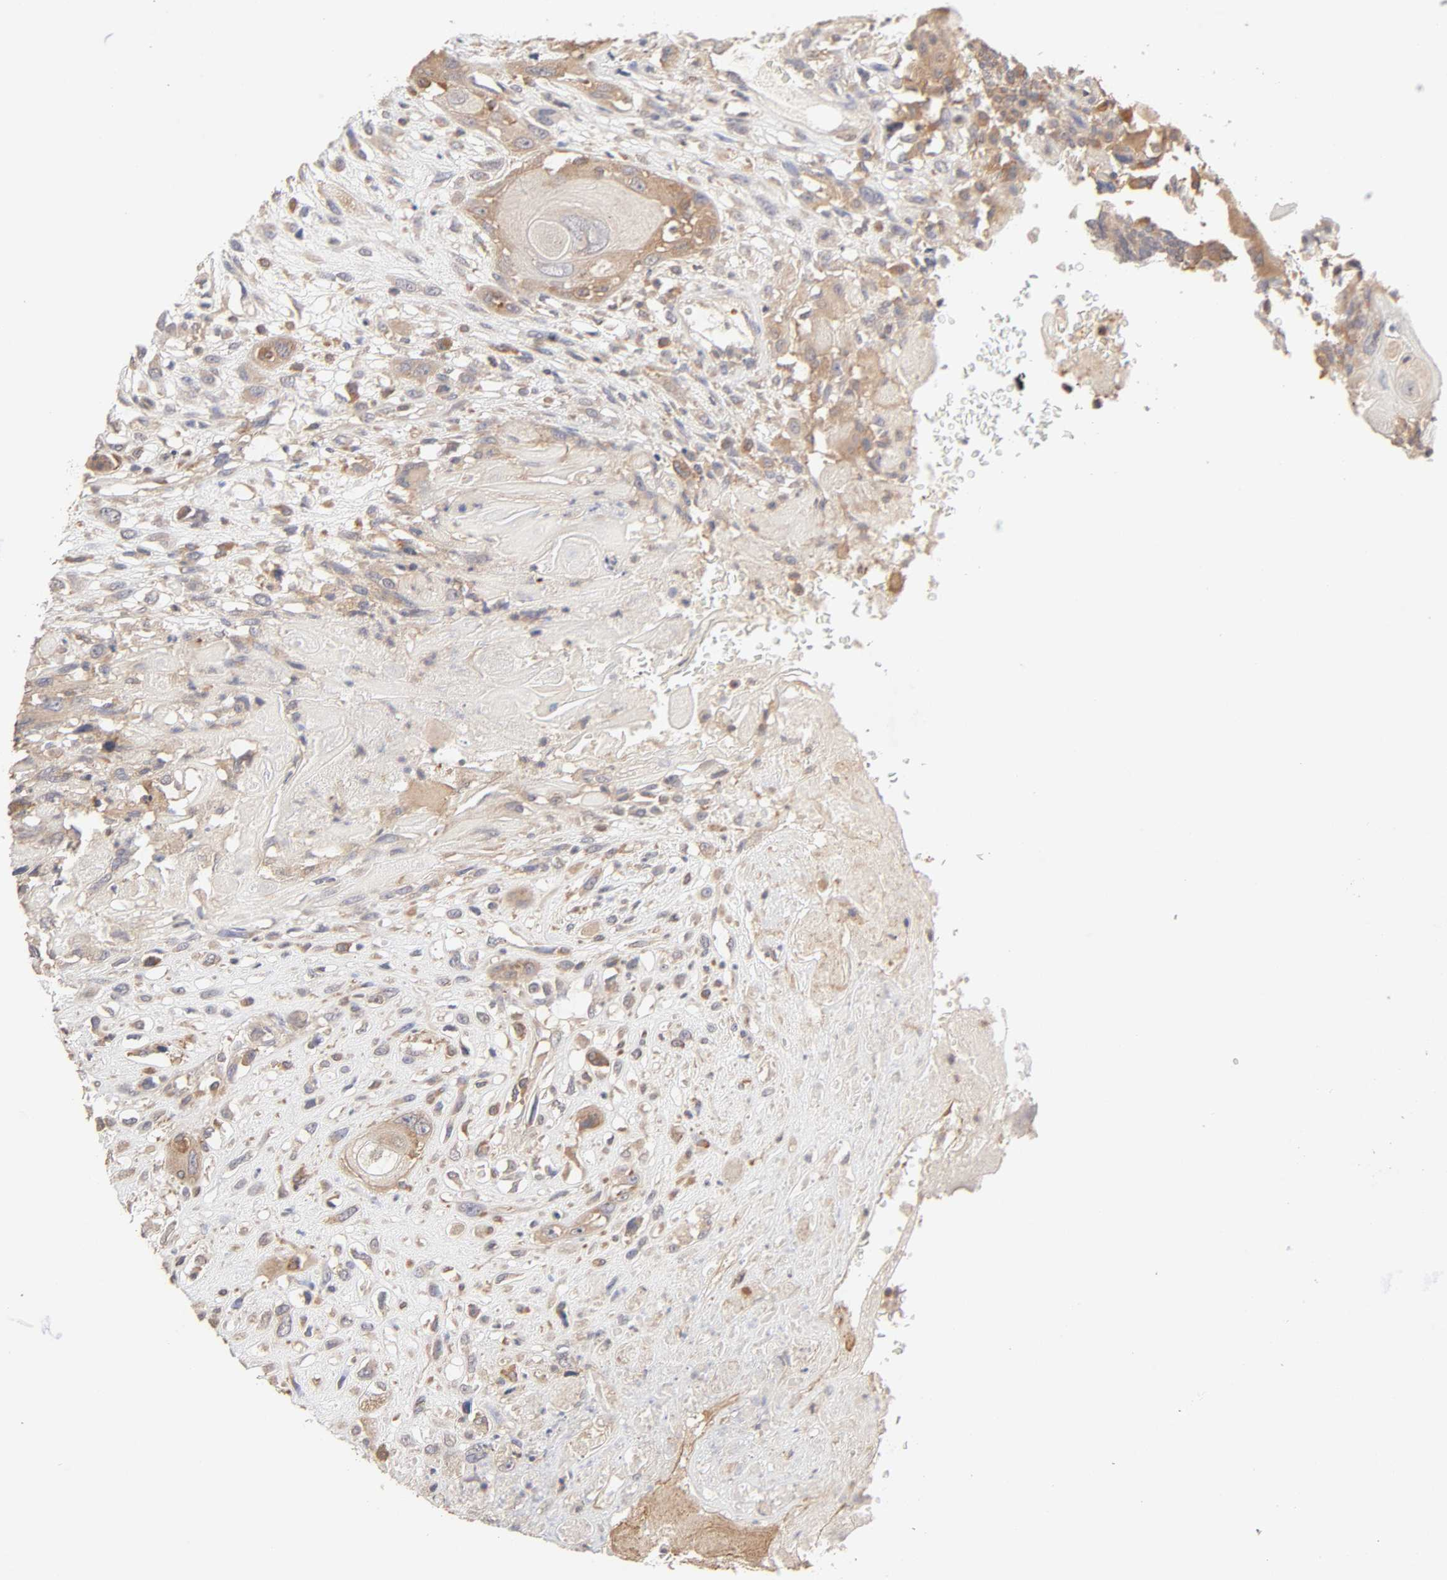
{"staining": {"intensity": "moderate", "quantity": "25%-75%", "location": "cytoplasmic/membranous"}, "tissue": "head and neck cancer", "cell_type": "Tumor cells", "image_type": "cancer", "snomed": [{"axis": "morphology", "description": "Necrosis, NOS"}, {"axis": "morphology", "description": "Neoplasm, malignant, NOS"}, {"axis": "topography", "description": "Salivary gland"}, {"axis": "topography", "description": "Head-Neck"}], "caption": "Immunohistochemistry photomicrograph of neoplastic tissue: human head and neck cancer stained using IHC displays medium levels of moderate protein expression localized specifically in the cytoplasmic/membranous of tumor cells, appearing as a cytoplasmic/membranous brown color.", "gene": "AP1G2", "patient": {"sex": "male", "age": 43}}